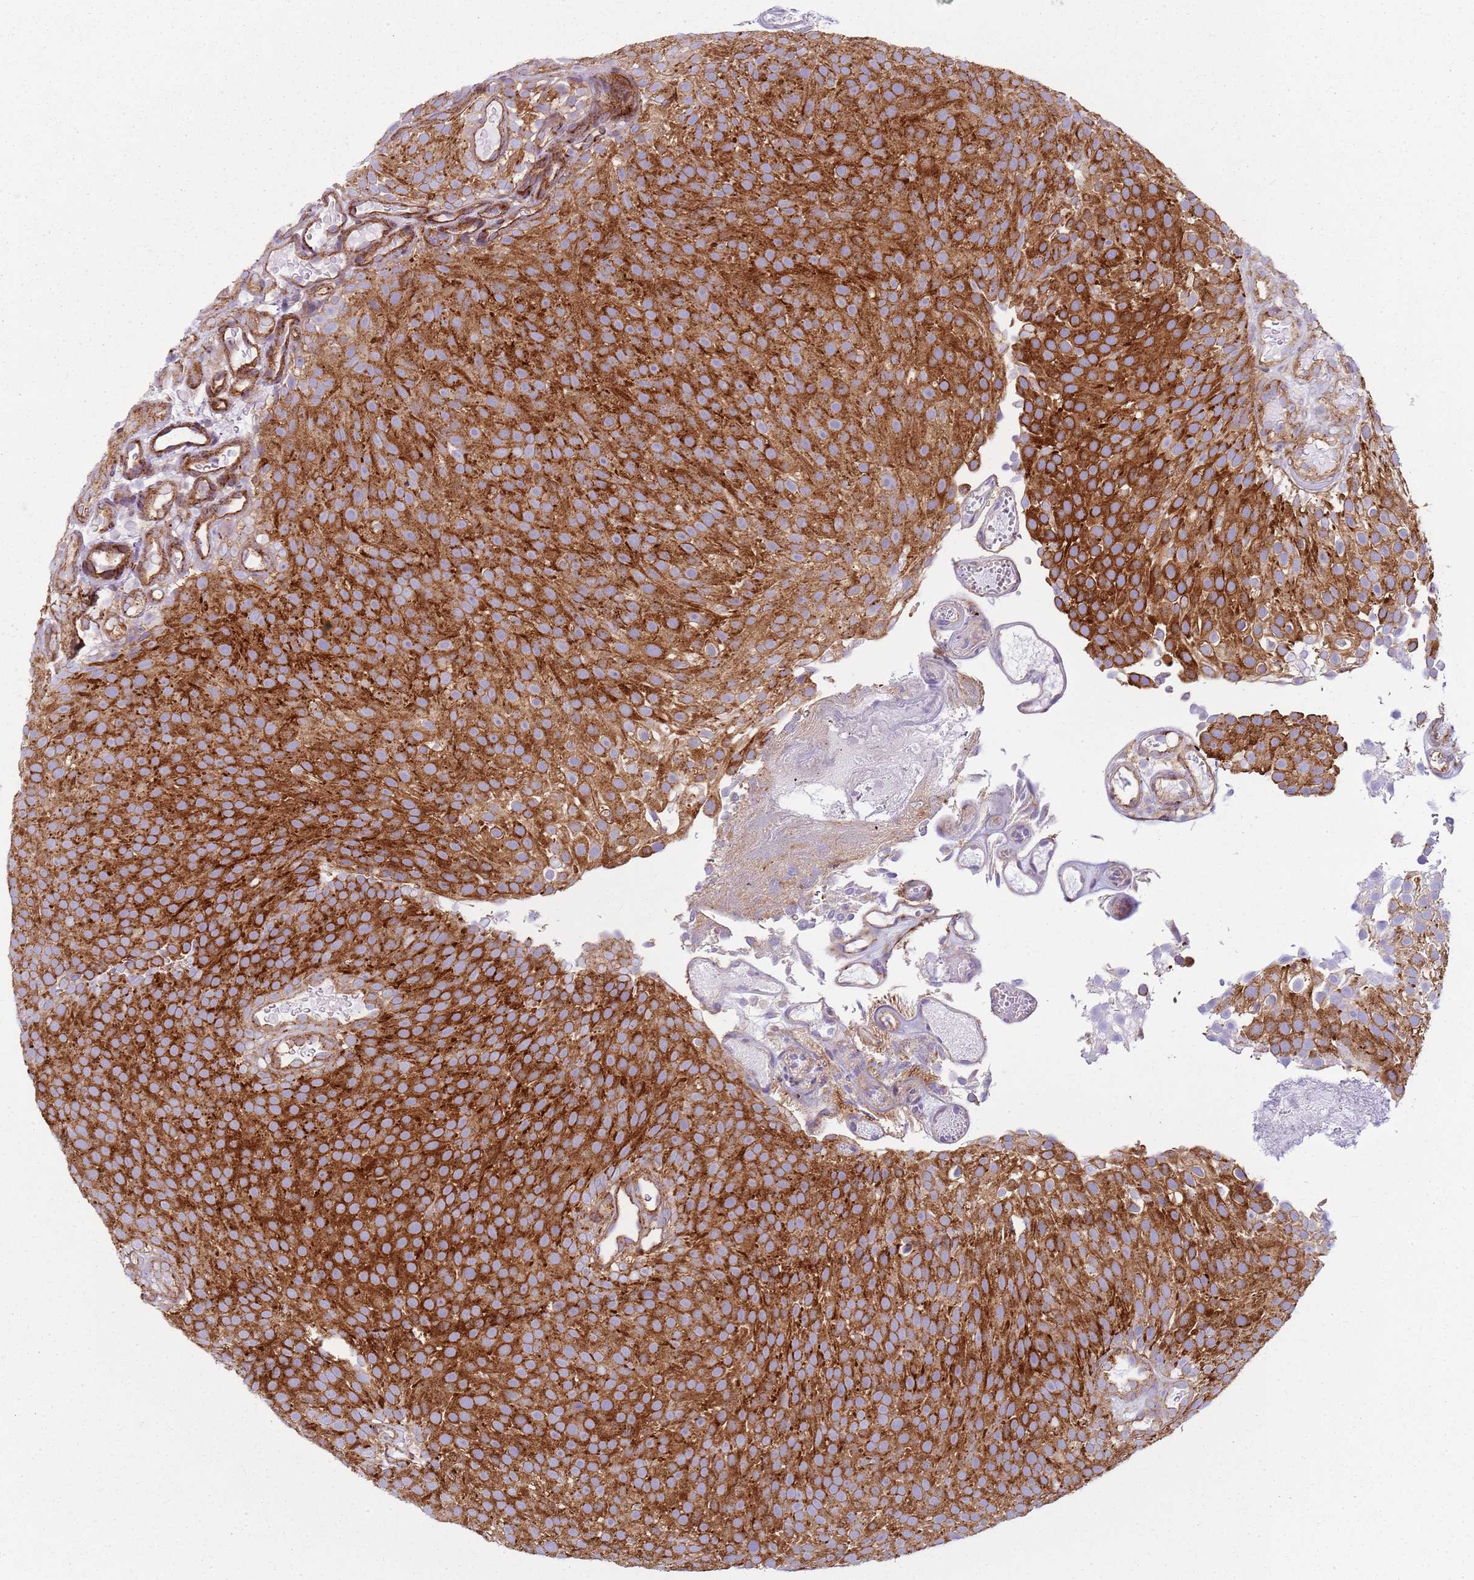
{"staining": {"intensity": "strong", "quantity": ">75%", "location": "cytoplasmic/membranous"}, "tissue": "urothelial cancer", "cell_type": "Tumor cells", "image_type": "cancer", "snomed": [{"axis": "morphology", "description": "Urothelial carcinoma, Low grade"}, {"axis": "topography", "description": "Urinary bladder"}], "caption": "Approximately >75% of tumor cells in urothelial carcinoma (low-grade) display strong cytoplasmic/membranous protein expression as visualized by brown immunohistochemical staining.", "gene": "SNX1", "patient": {"sex": "male", "age": 78}}